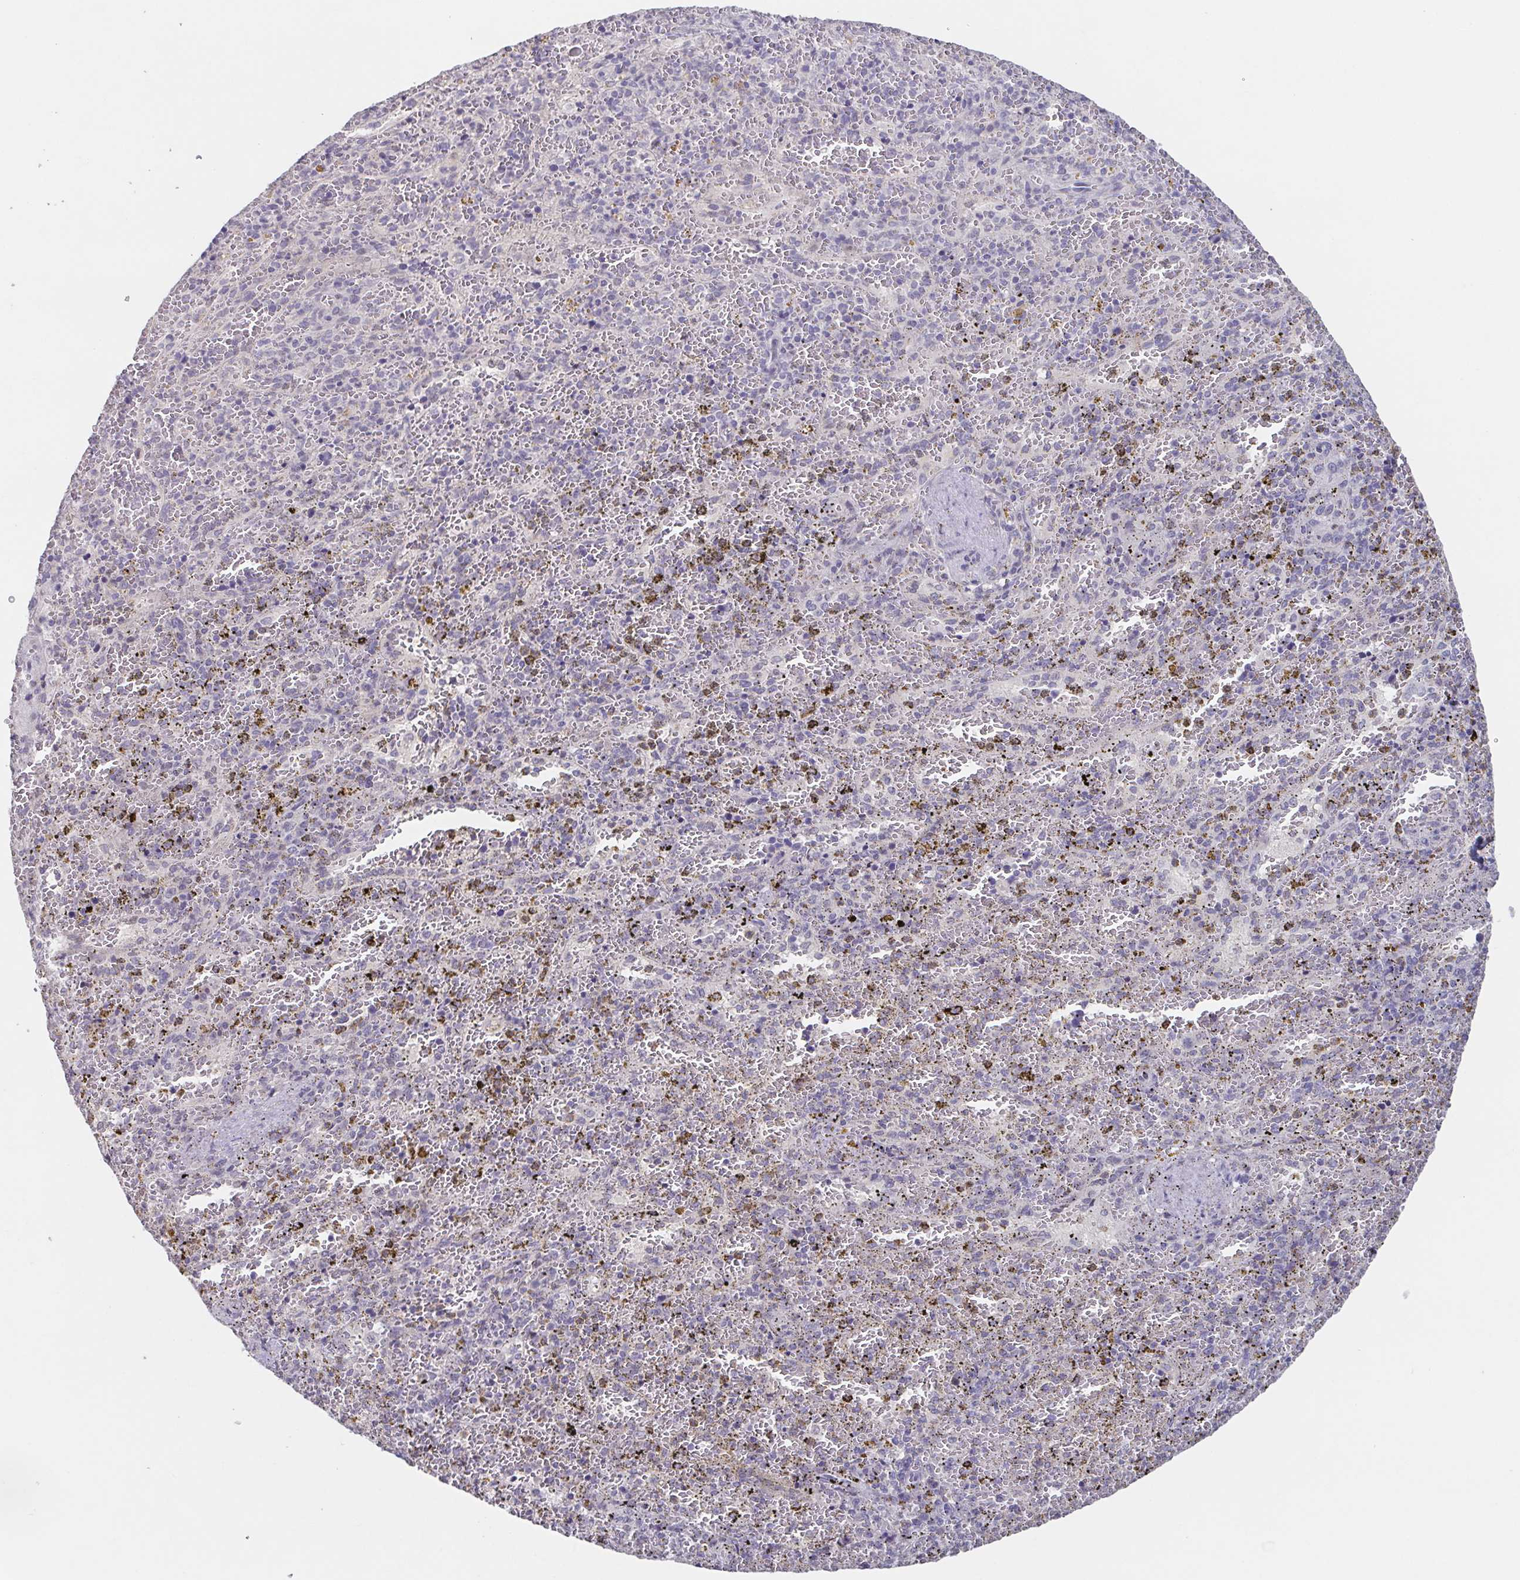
{"staining": {"intensity": "negative", "quantity": "none", "location": "none"}, "tissue": "spleen", "cell_type": "Cells in red pulp", "image_type": "normal", "snomed": [{"axis": "morphology", "description": "Normal tissue, NOS"}, {"axis": "topography", "description": "Spleen"}], "caption": "IHC of normal human spleen exhibits no expression in cells in red pulp.", "gene": "GHRL", "patient": {"sex": "female", "age": 50}}